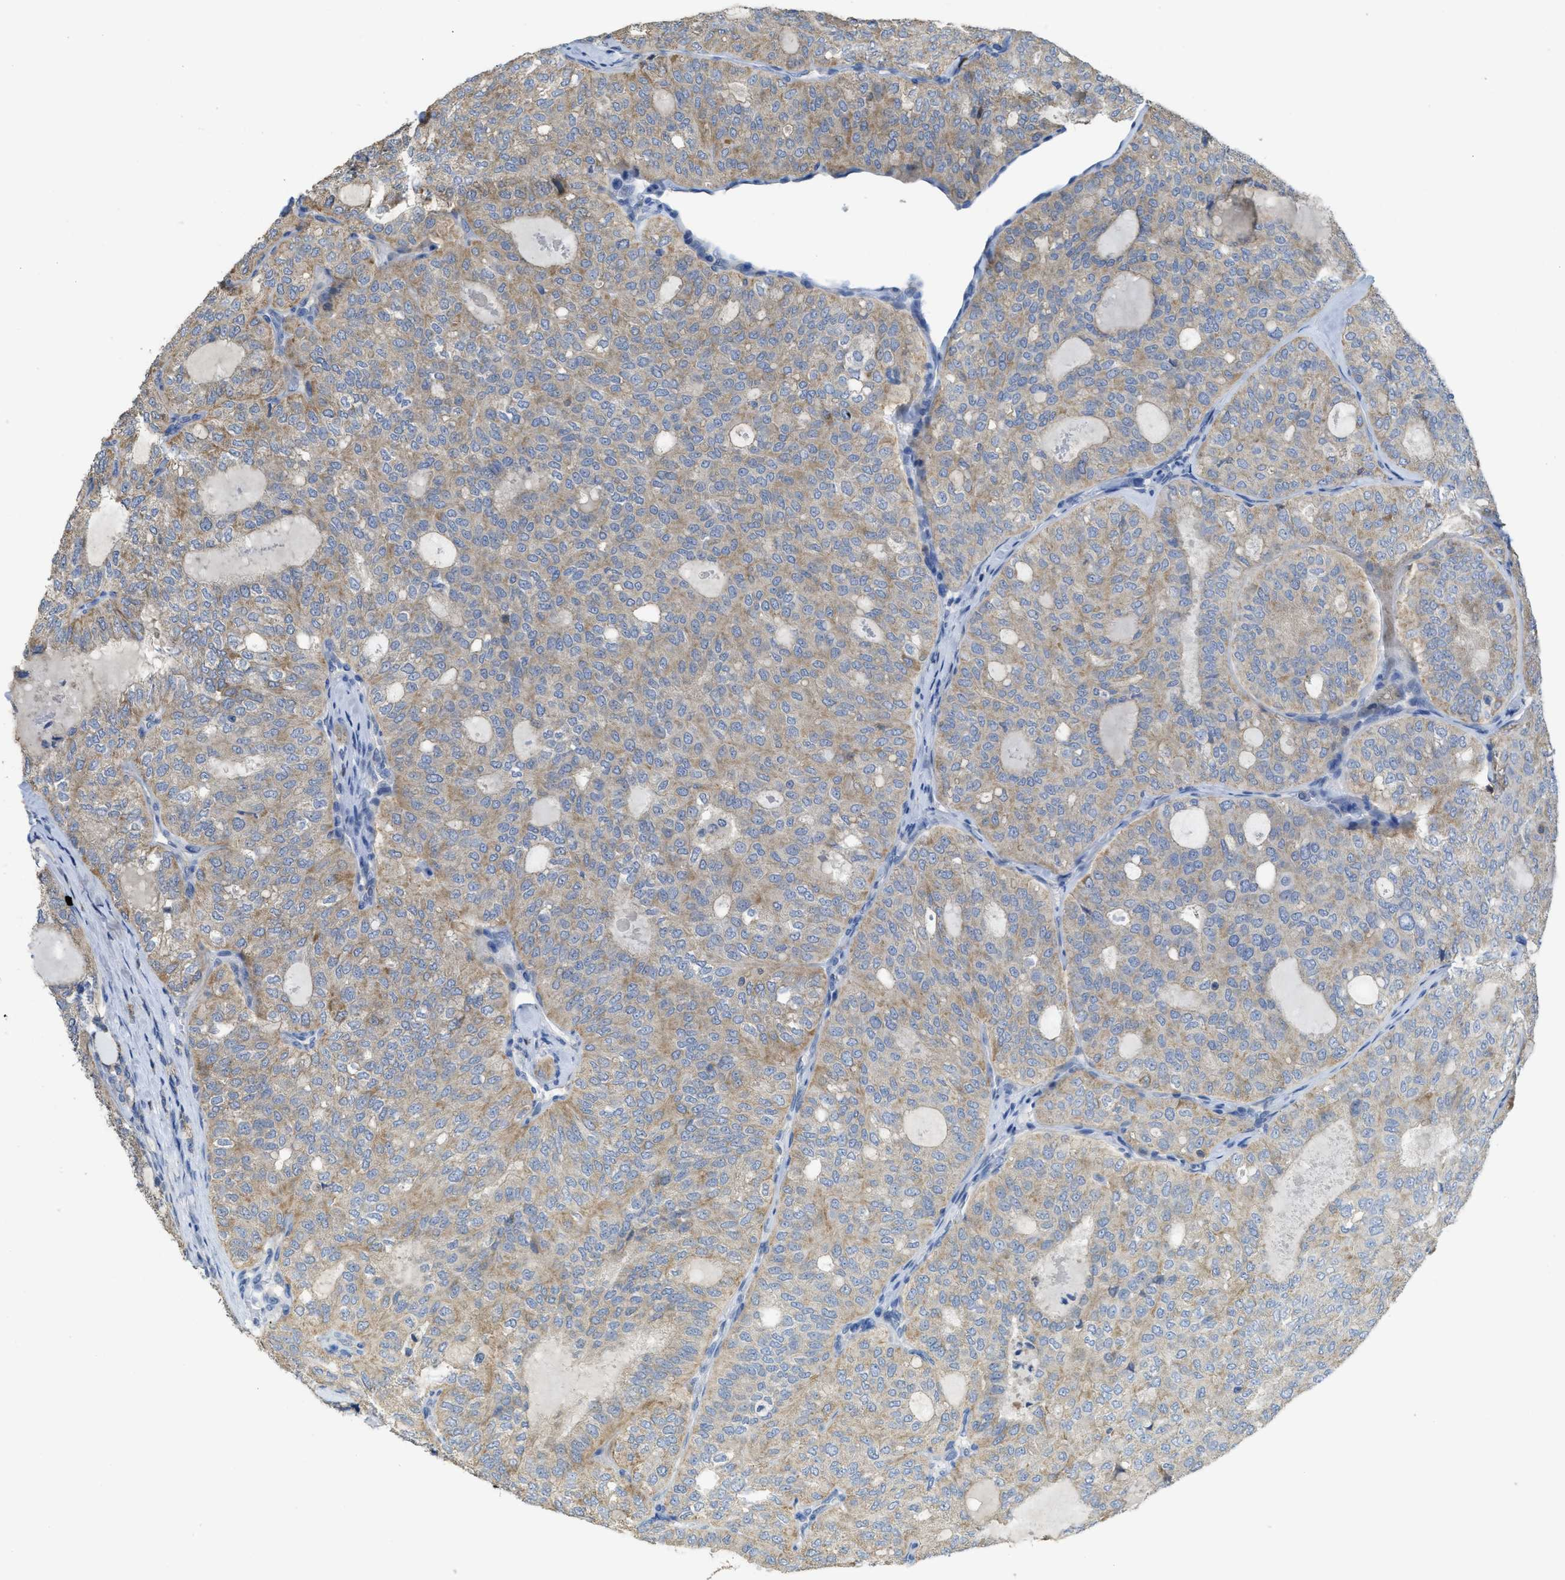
{"staining": {"intensity": "weak", "quantity": ">75%", "location": "cytoplasmic/membranous"}, "tissue": "thyroid cancer", "cell_type": "Tumor cells", "image_type": "cancer", "snomed": [{"axis": "morphology", "description": "Follicular adenoma carcinoma, NOS"}, {"axis": "topography", "description": "Thyroid gland"}], "caption": "Tumor cells display low levels of weak cytoplasmic/membranous expression in approximately >75% of cells in thyroid follicular adenoma carcinoma.", "gene": "SFXN2", "patient": {"sex": "male", "age": 75}}